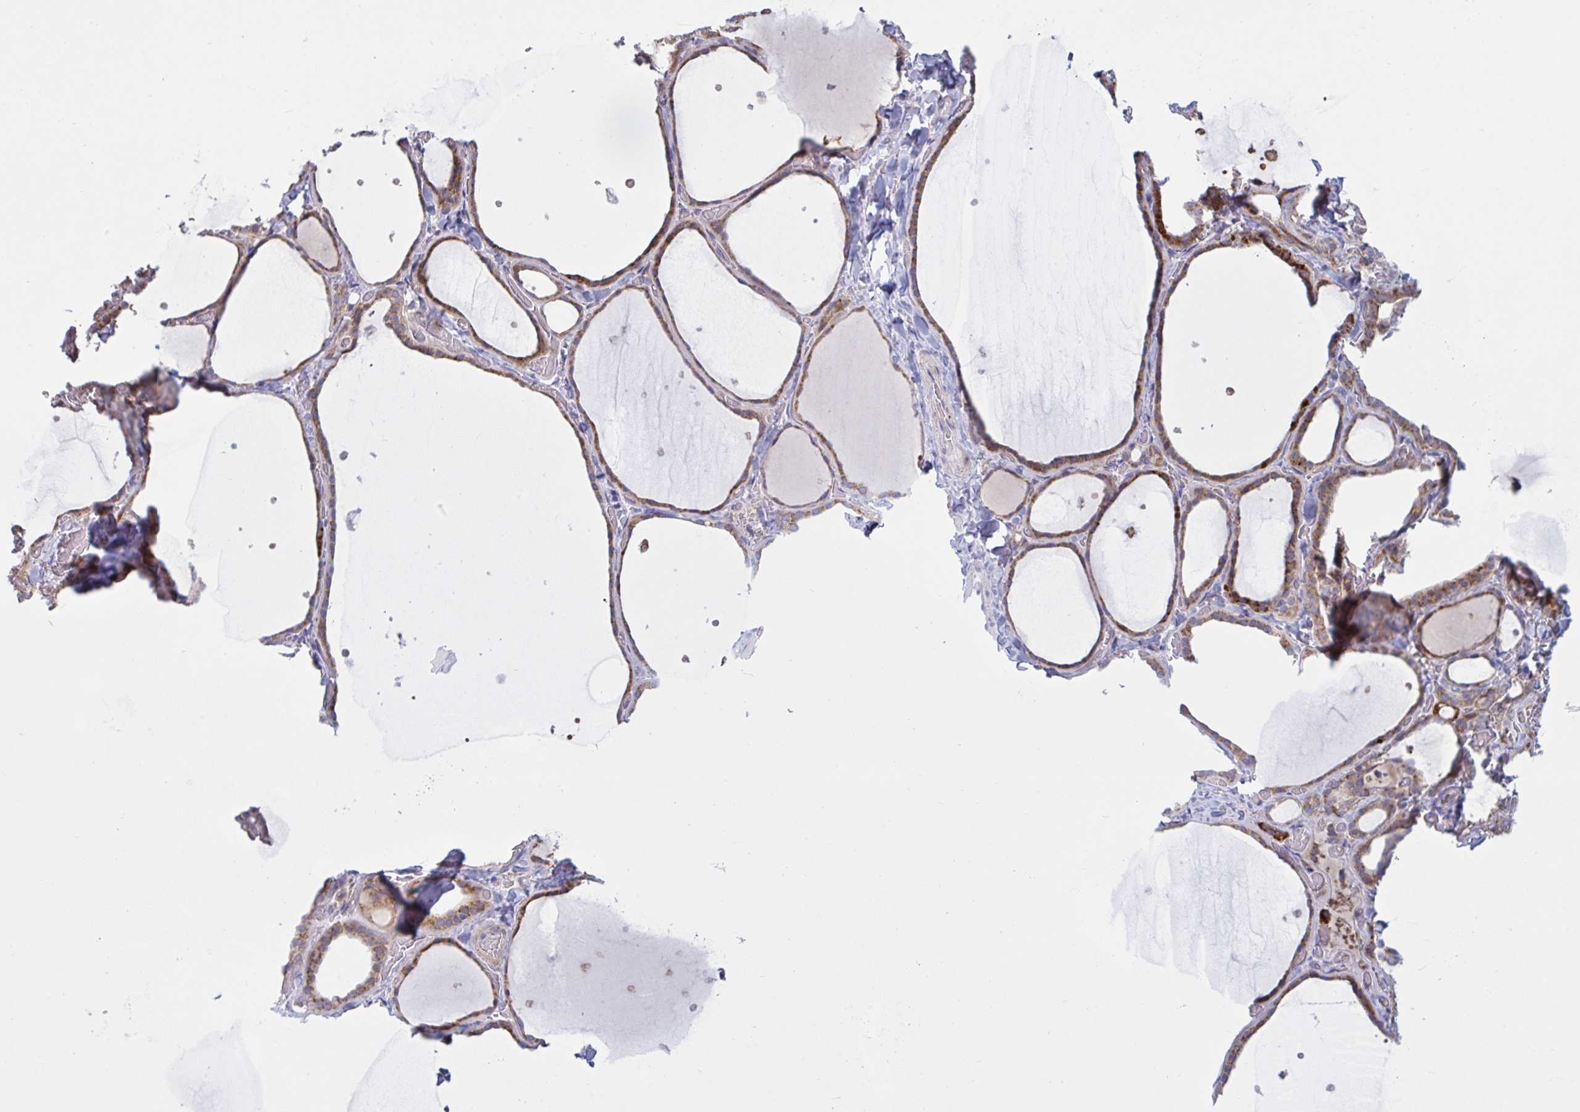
{"staining": {"intensity": "moderate", "quantity": ">75%", "location": "cytoplasmic/membranous"}, "tissue": "thyroid gland", "cell_type": "Glandular cells", "image_type": "normal", "snomed": [{"axis": "morphology", "description": "Normal tissue, NOS"}, {"axis": "topography", "description": "Thyroid gland"}], "caption": "Protein expression analysis of unremarkable thyroid gland shows moderate cytoplasmic/membranous positivity in approximately >75% of glandular cells.", "gene": "VWC2", "patient": {"sex": "female", "age": 36}}